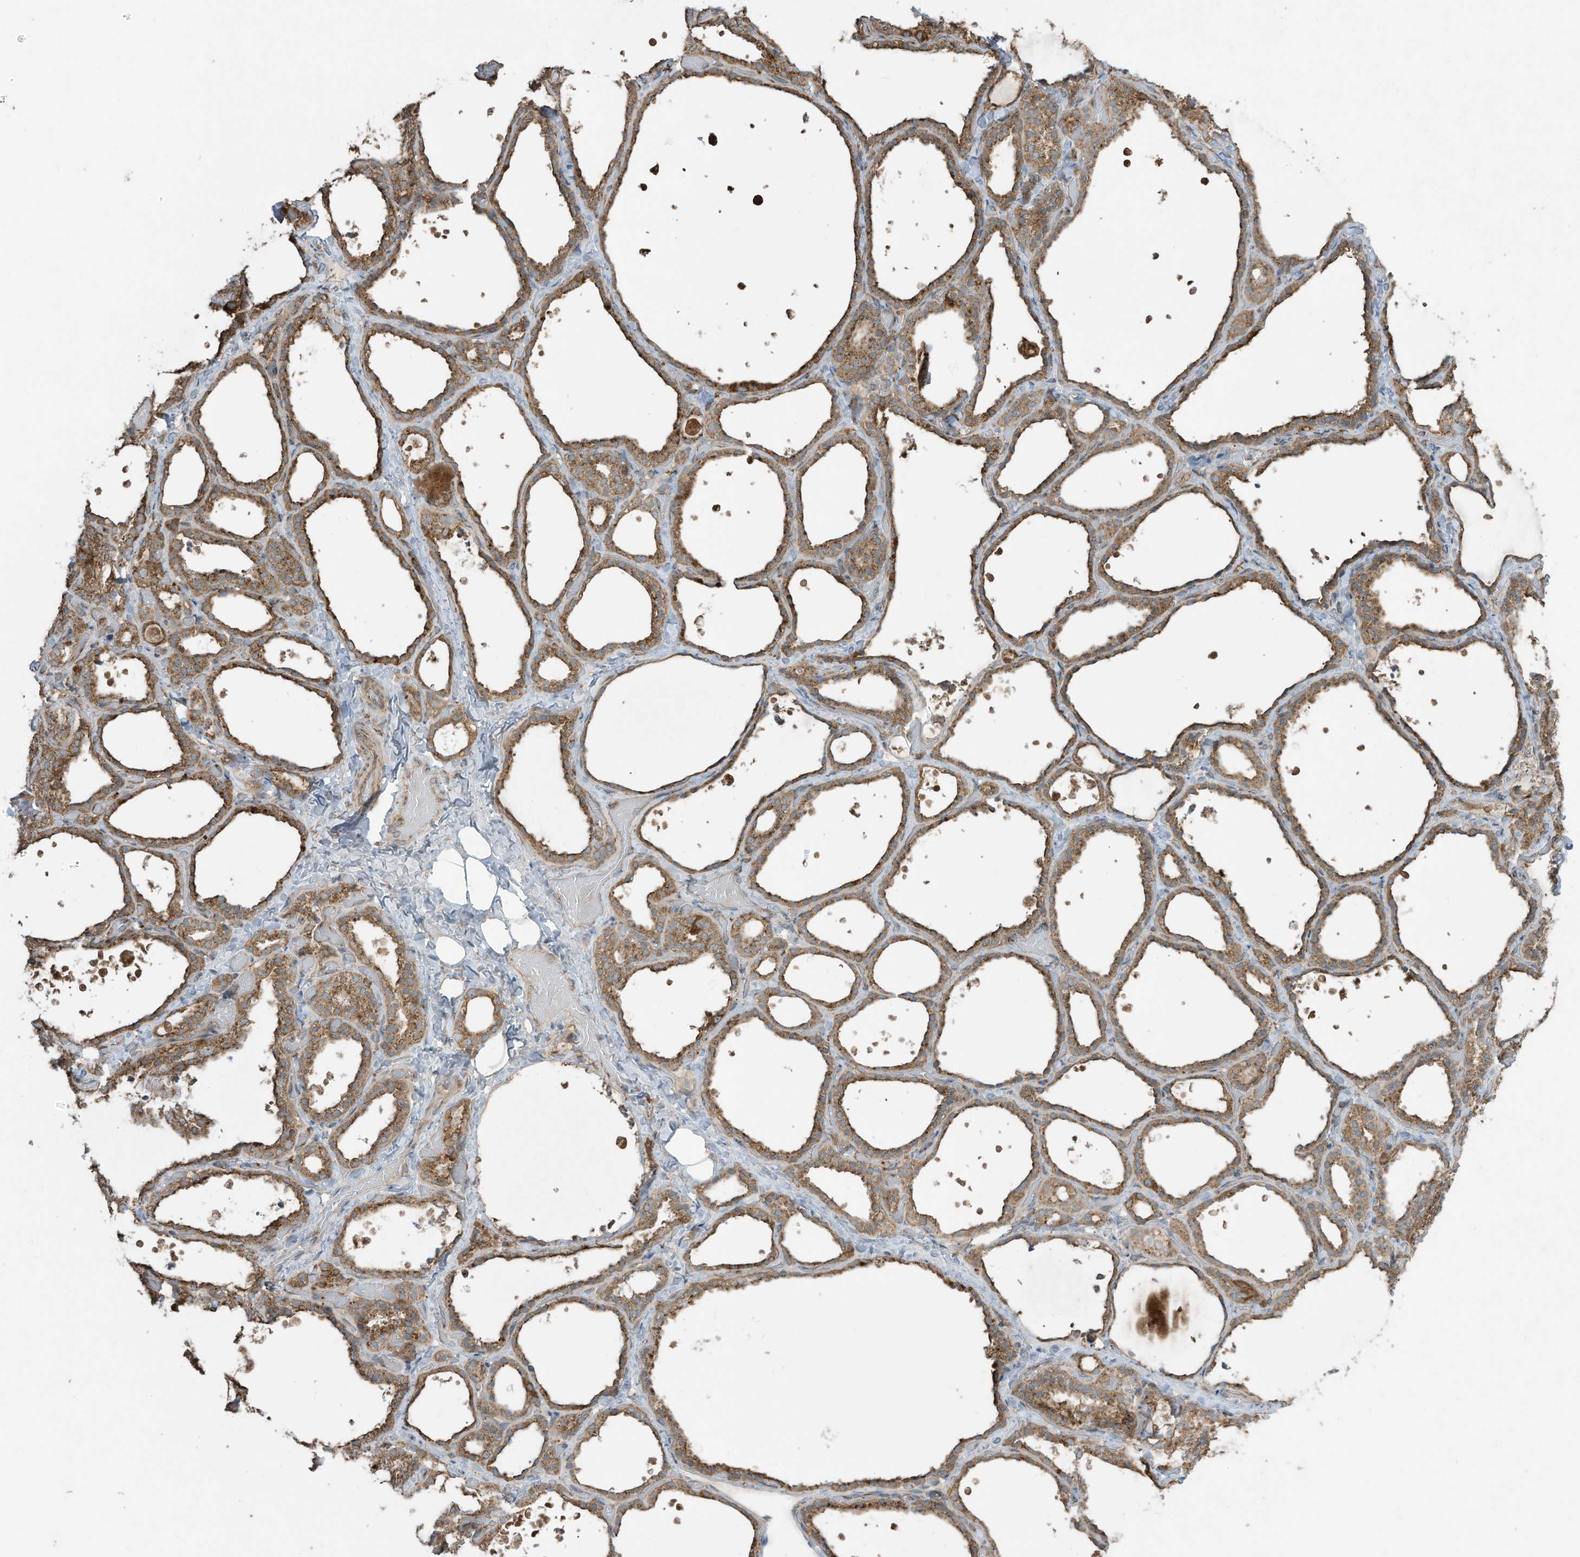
{"staining": {"intensity": "moderate", "quantity": ">75%", "location": "cytoplasmic/membranous"}, "tissue": "thyroid gland", "cell_type": "Glandular cells", "image_type": "normal", "snomed": [{"axis": "morphology", "description": "Normal tissue, NOS"}, {"axis": "topography", "description": "Thyroid gland"}], "caption": "Approximately >75% of glandular cells in benign thyroid gland display moderate cytoplasmic/membranous protein expression as visualized by brown immunohistochemical staining.", "gene": "CGAS", "patient": {"sex": "female", "age": 44}}